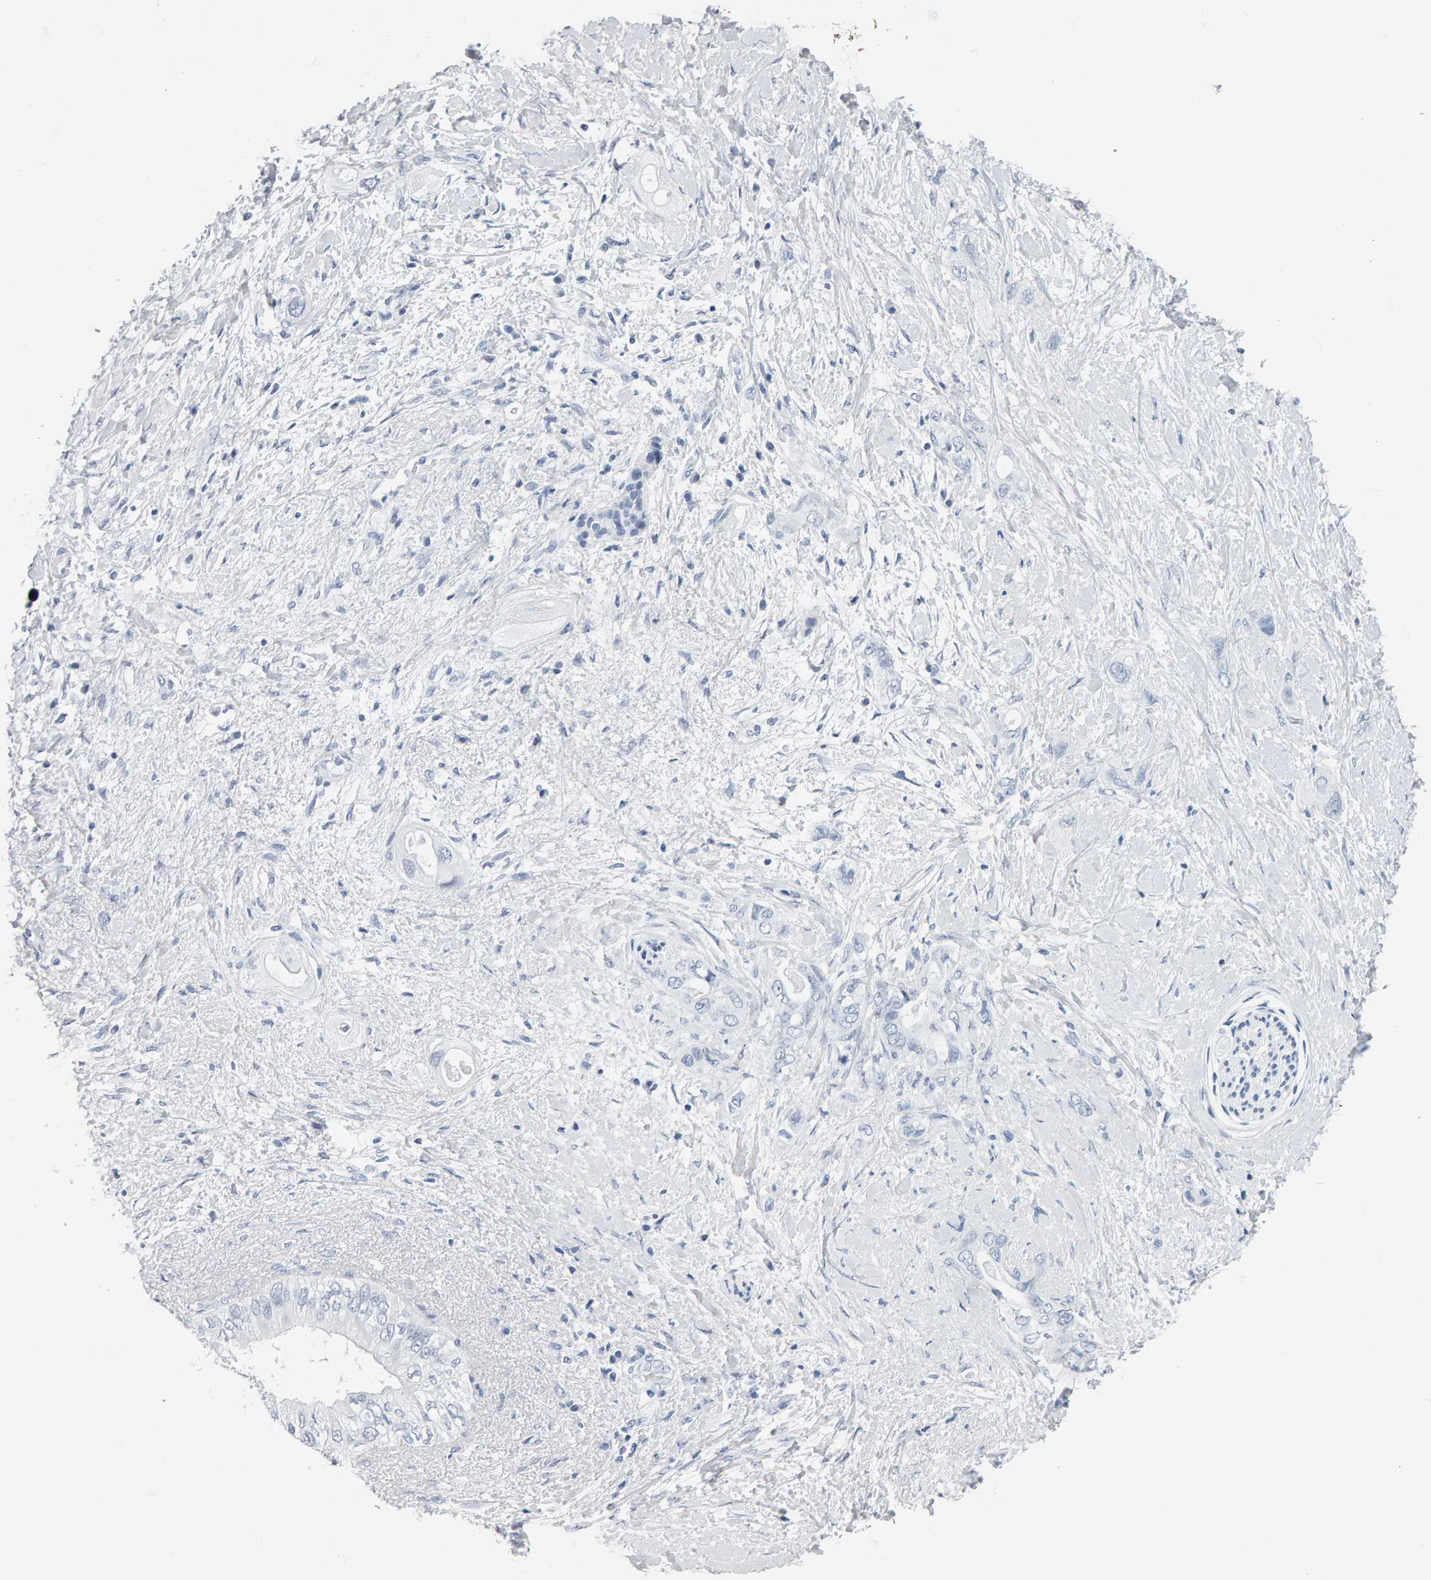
{"staining": {"intensity": "negative", "quantity": "none", "location": "none"}, "tissue": "pancreatic cancer", "cell_type": "Tumor cells", "image_type": "cancer", "snomed": [{"axis": "morphology", "description": "Adenocarcinoma, NOS"}, {"axis": "topography", "description": "Pancreas"}], "caption": "Pancreatic adenocarcinoma was stained to show a protein in brown. There is no significant expression in tumor cells.", "gene": "SPACA3", "patient": {"sex": "female", "age": 56}}